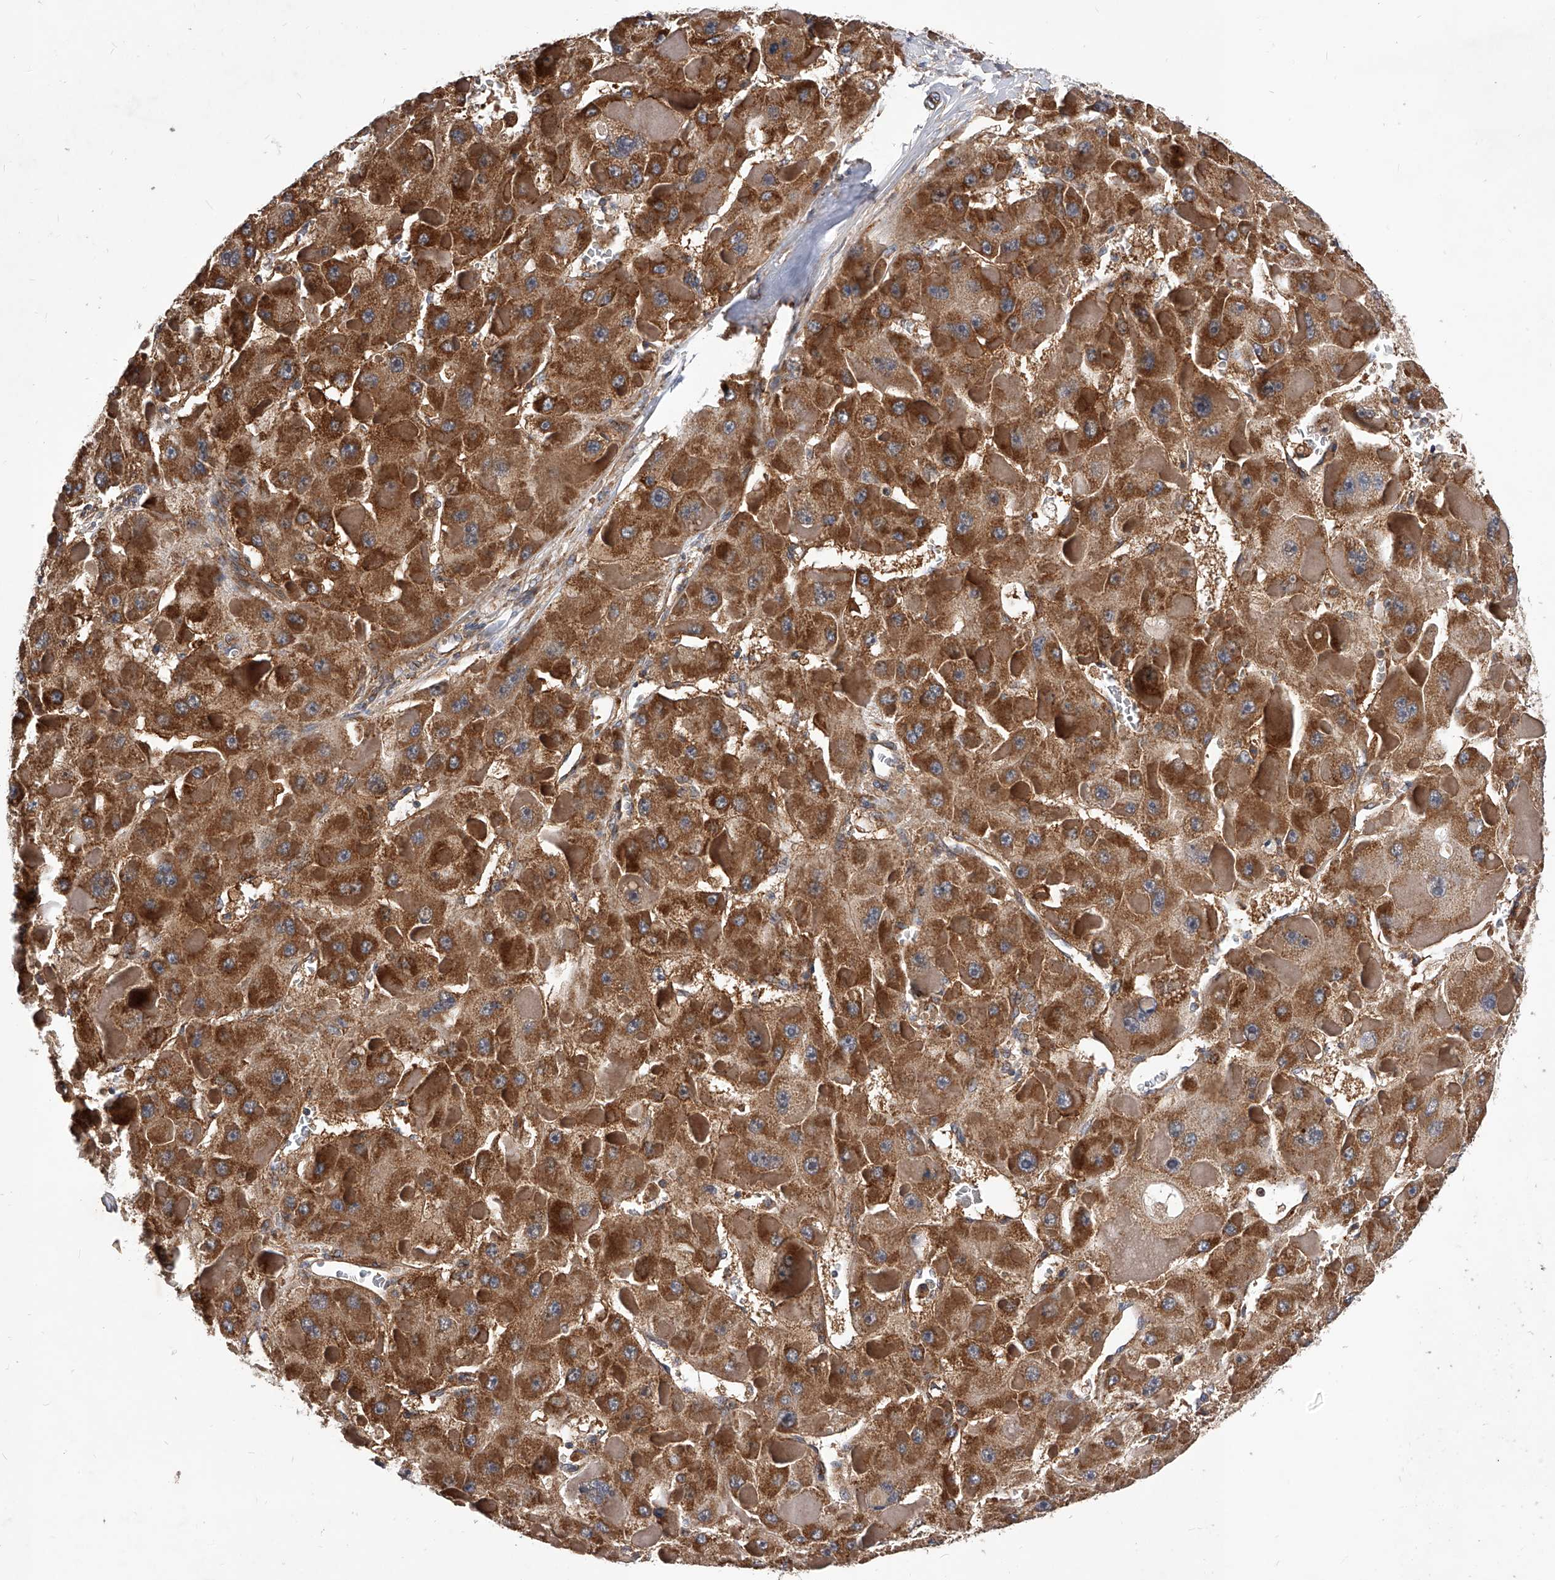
{"staining": {"intensity": "strong", "quantity": ">75%", "location": "cytoplasmic/membranous"}, "tissue": "liver cancer", "cell_type": "Tumor cells", "image_type": "cancer", "snomed": [{"axis": "morphology", "description": "Carcinoma, Hepatocellular, NOS"}, {"axis": "topography", "description": "Liver"}], "caption": "Immunohistochemical staining of human liver cancer displays high levels of strong cytoplasmic/membranous protein staining in approximately >75% of tumor cells.", "gene": "CFAP410", "patient": {"sex": "female", "age": 73}}